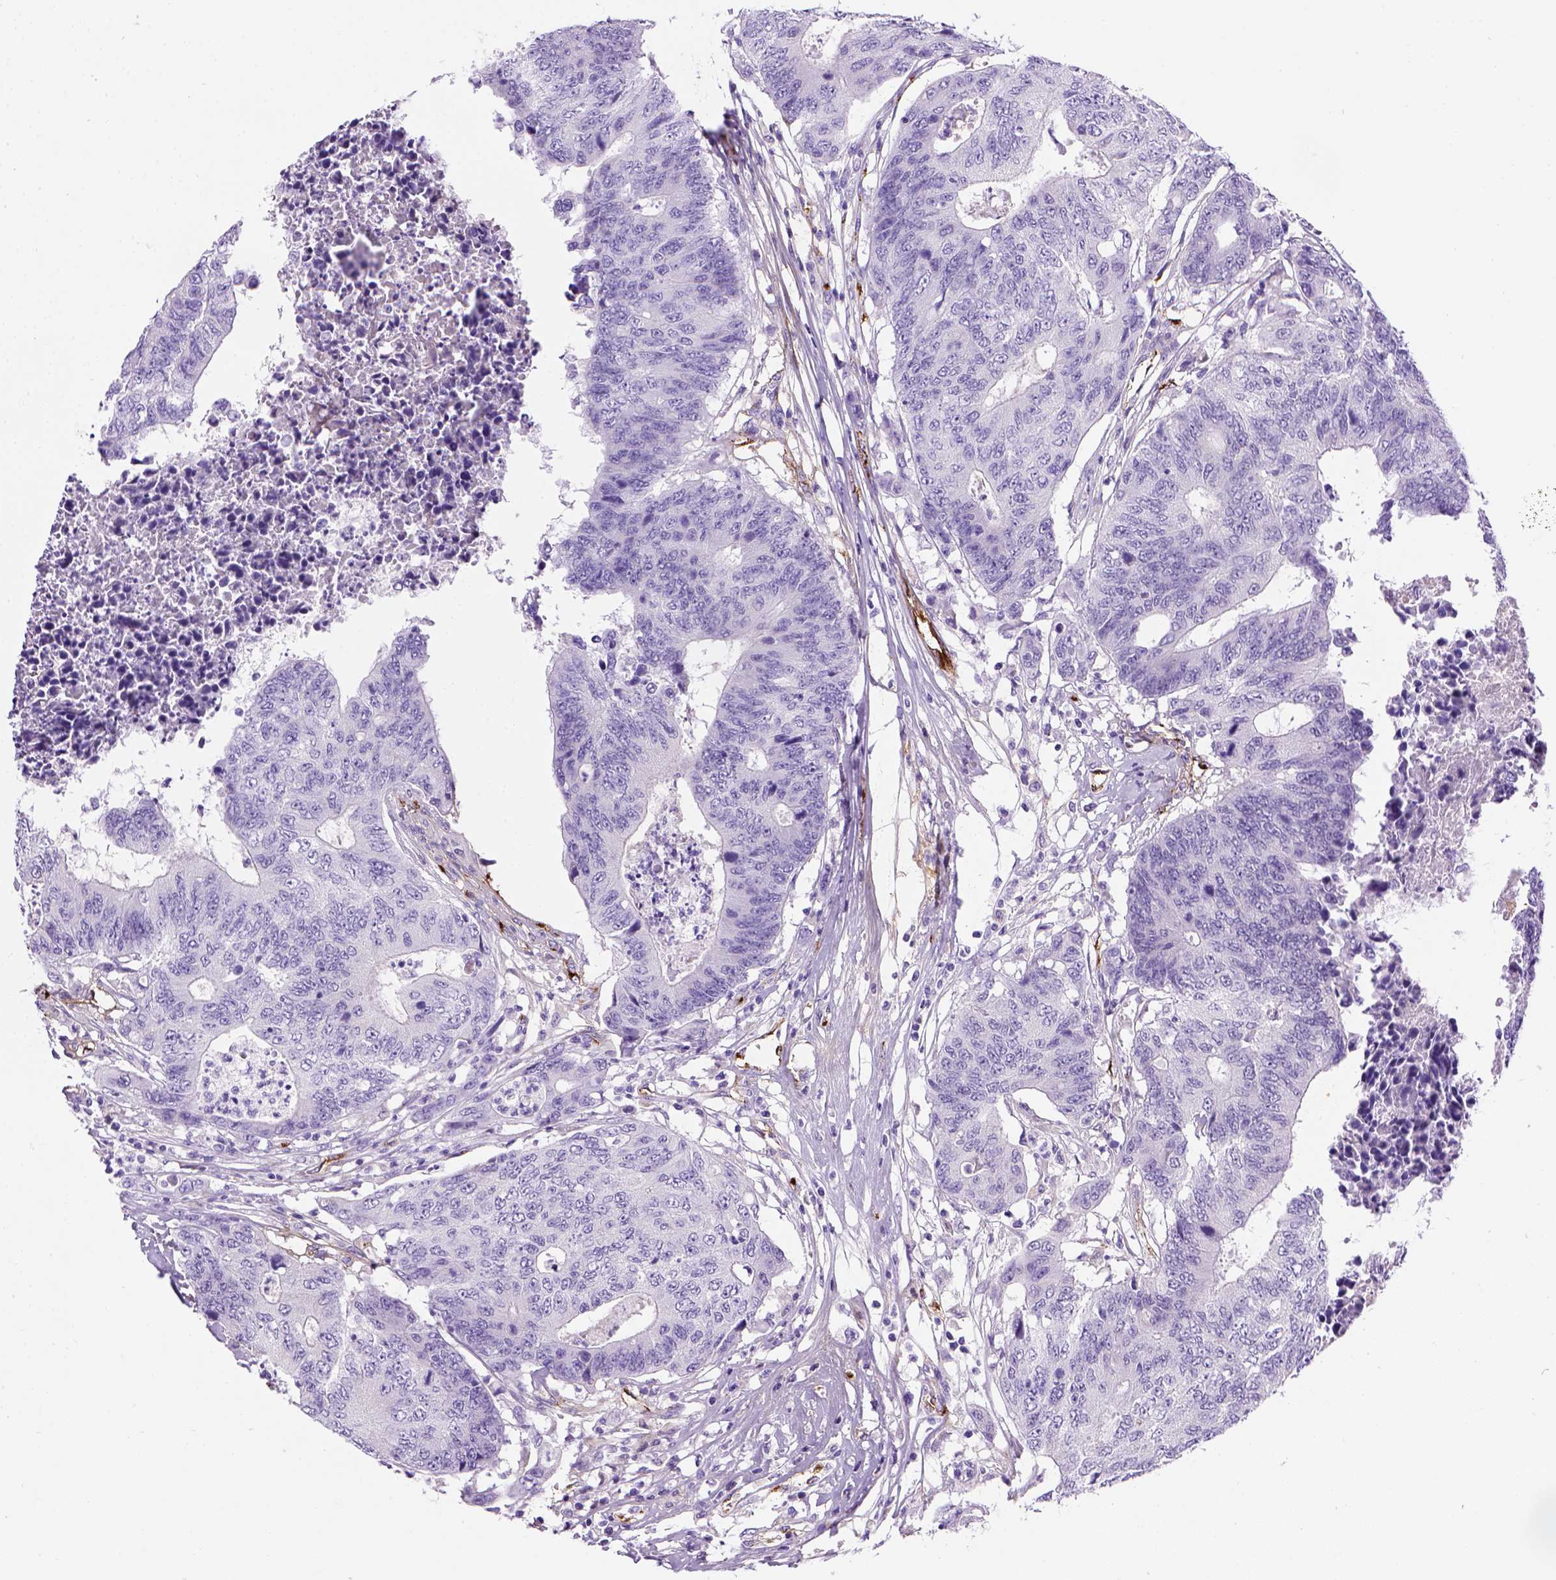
{"staining": {"intensity": "negative", "quantity": "none", "location": "none"}, "tissue": "colorectal cancer", "cell_type": "Tumor cells", "image_type": "cancer", "snomed": [{"axis": "morphology", "description": "Adenocarcinoma, NOS"}, {"axis": "topography", "description": "Colon"}], "caption": "An image of human adenocarcinoma (colorectal) is negative for staining in tumor cells.", "gene": "VWF", "patient": {"sex": "female", "age": 48}}